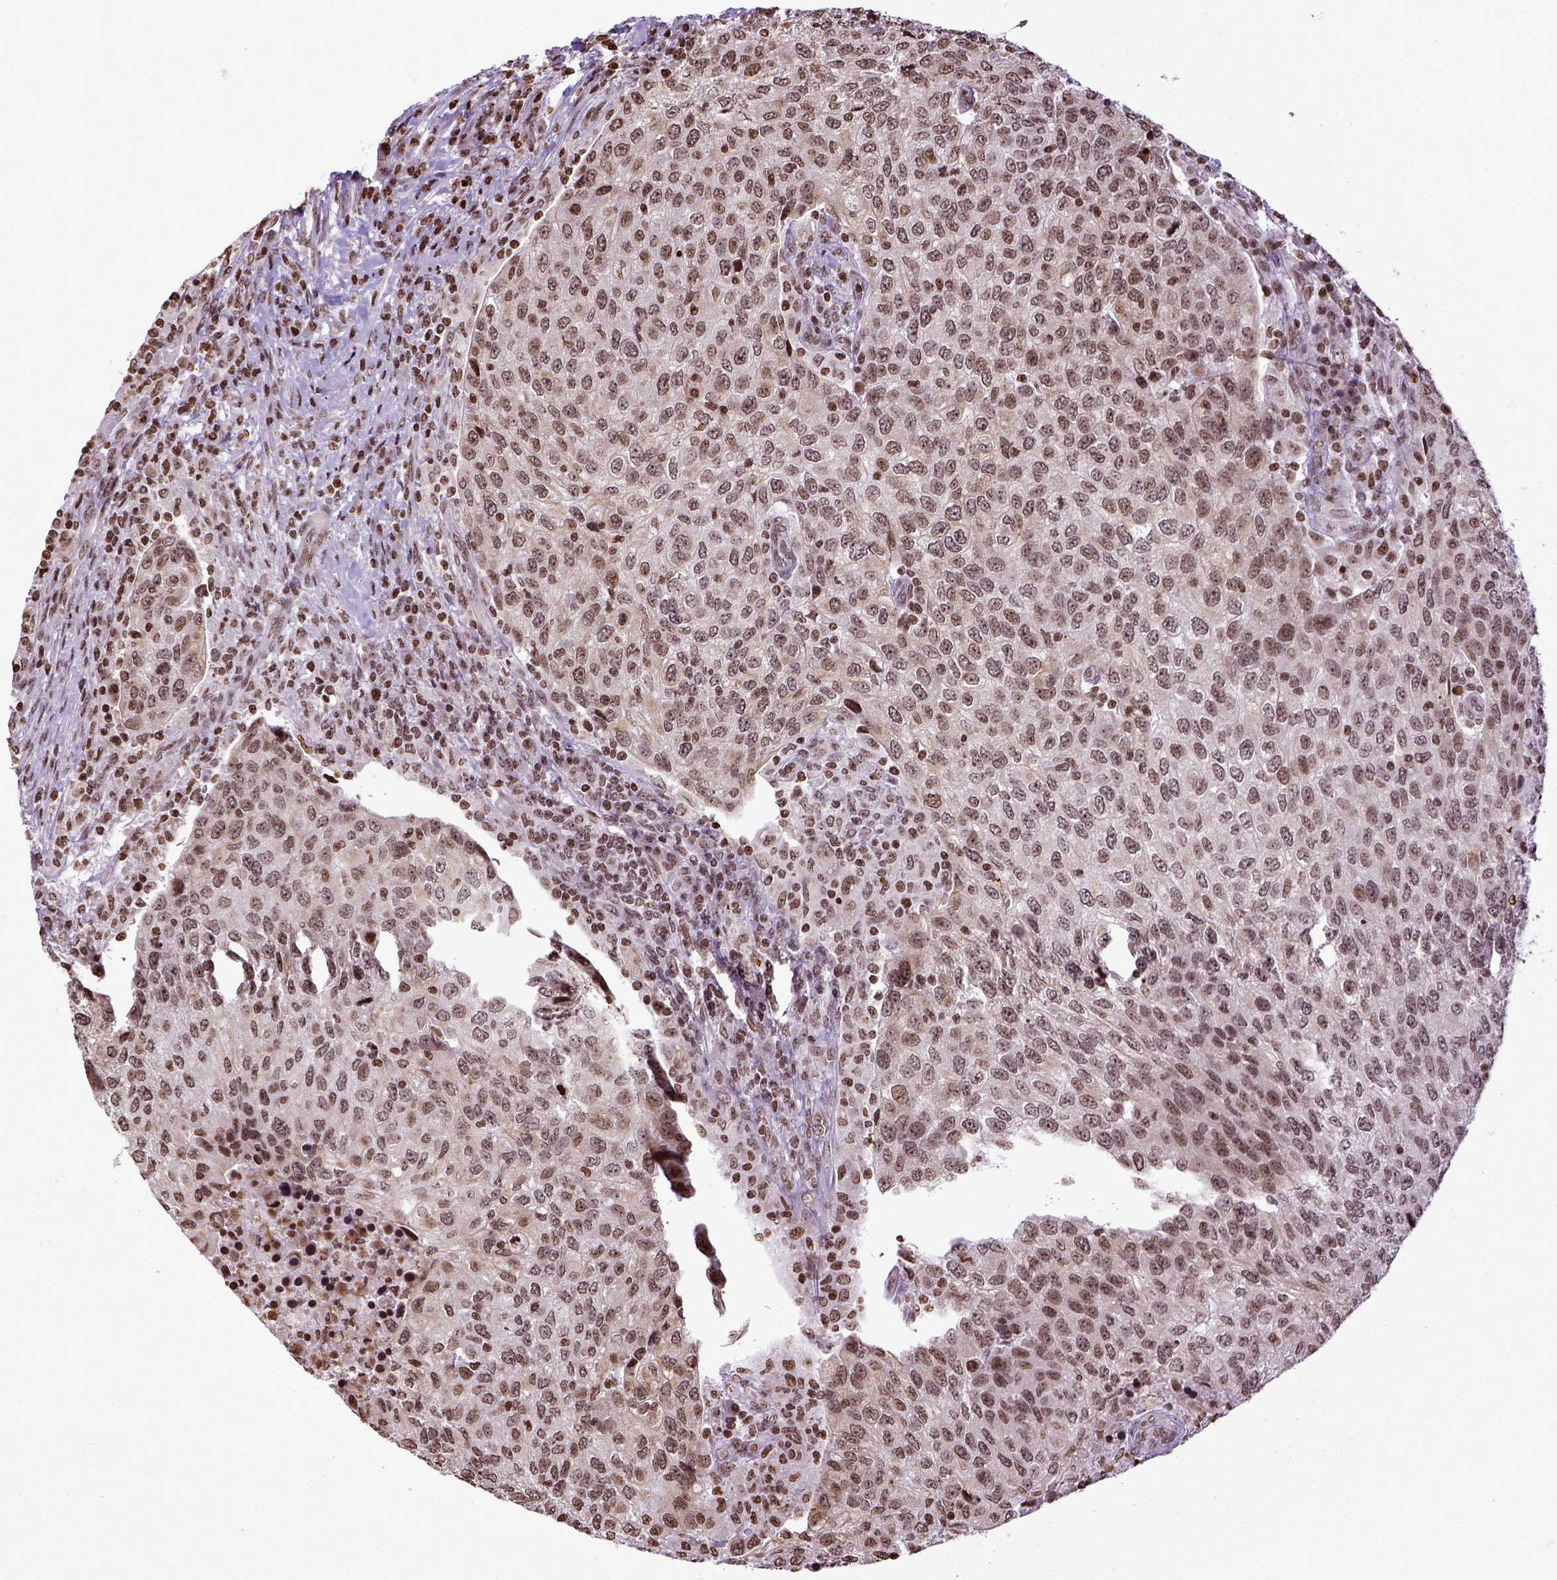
{"staining": {"intensity": "moderate", "quantity": ">75%", "location": "nuclear"}, "tissue": "urothelial cancer", "cell_type": "Tumor cells", "image_type": "cancer", "snomed": [{"axis": "morphology", "description": "Urothelial carcinoma, High grade"}, {"axis": "topography", "description": "Urinary bladder"}], "caption": "Immunohistochemical staining of human urothelial cancer demonstrates medium levels of moderate nuclear protein expression in about >75% of tumor cells.", "gene": "ZNF75D", "patient": {"sex": "female", "age": 78}}